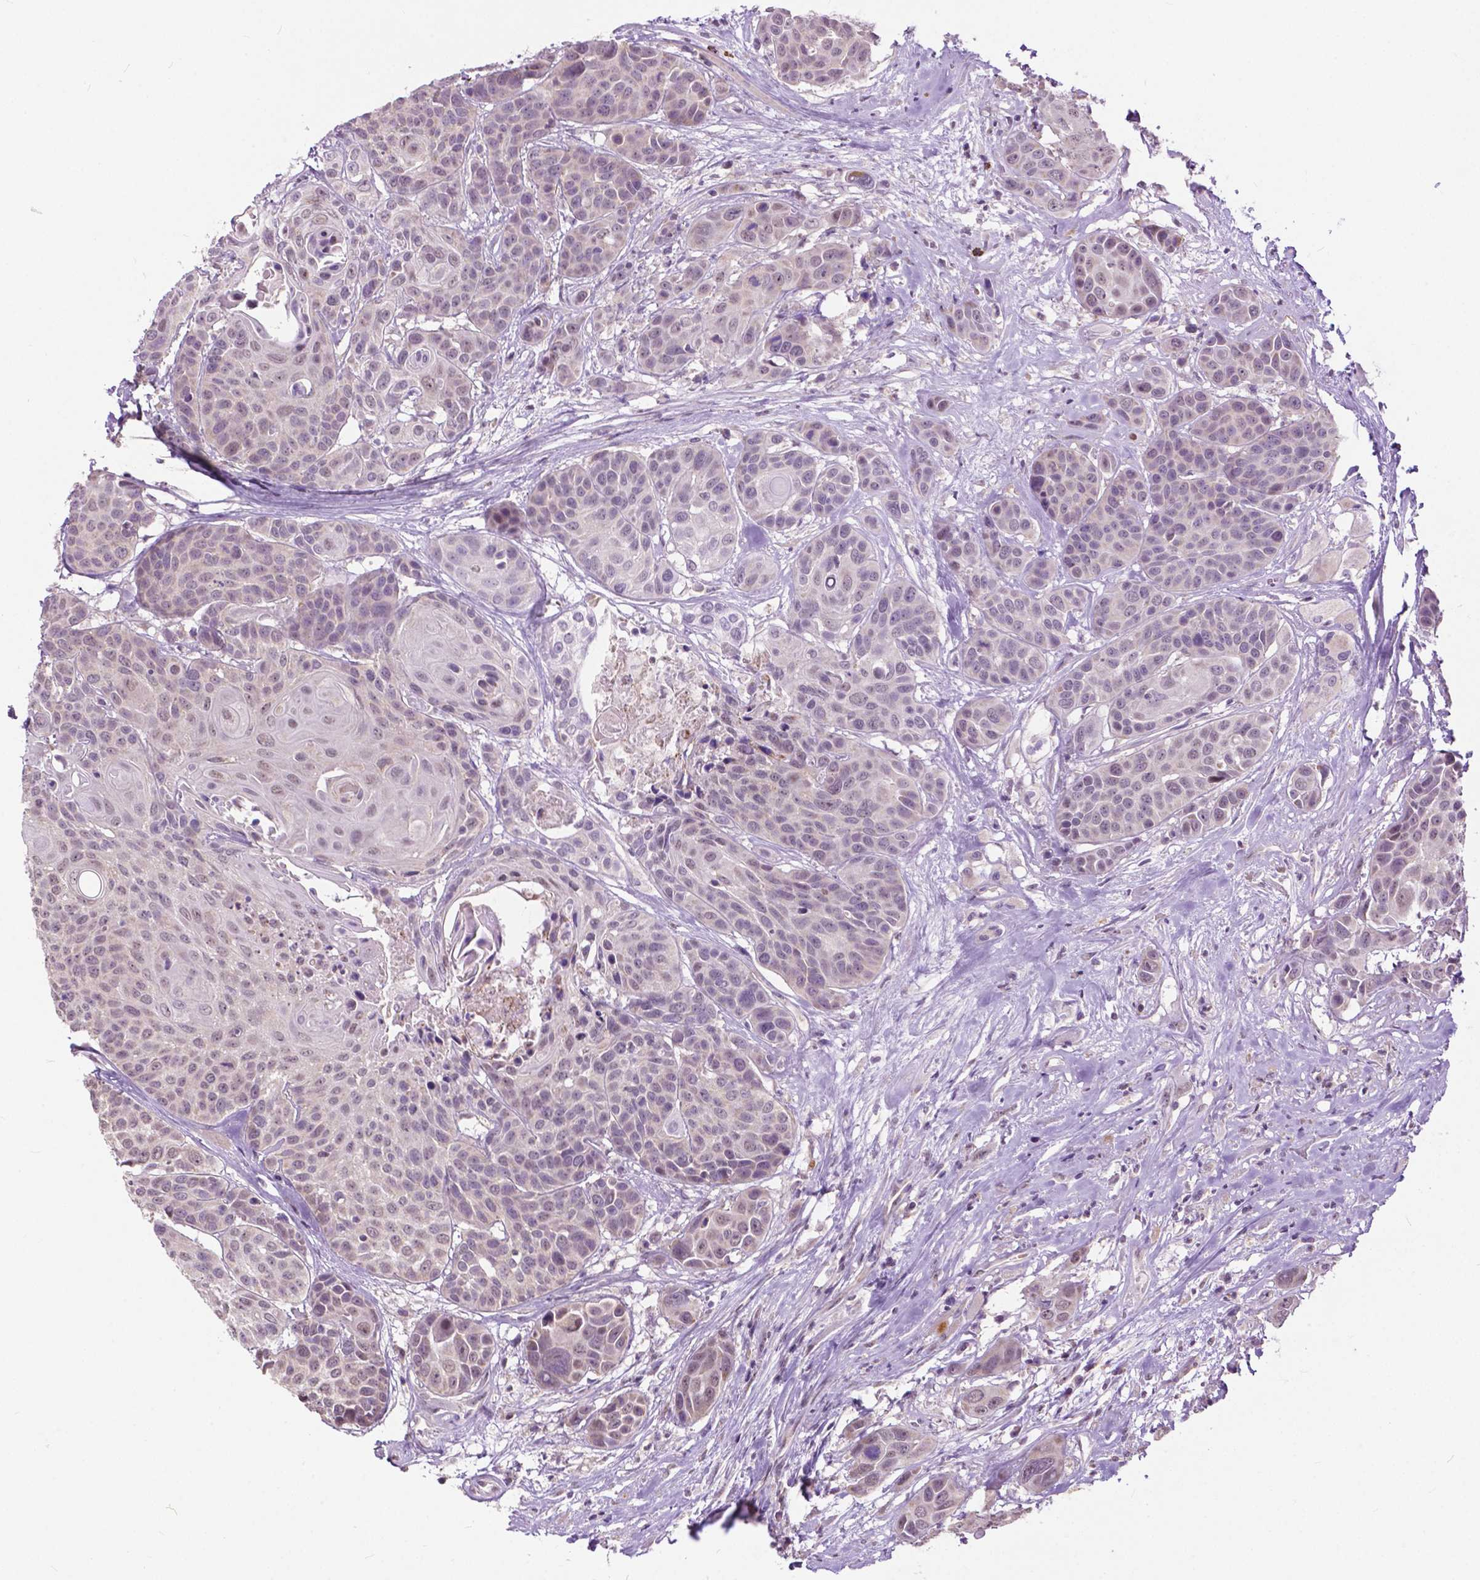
{"staining": {"intensity": "weak", "quantity": "<25%", "location": "nuclear"}, "tissue": "head and neck cancer", "cell_type": "Tumor cells", "image_type": "cancer", "snomed": [{"axis": "morphology", "description": "Squamous cell carcinoma, NOS"}, {"axis": "topography", "description": "Oral tissue"}, {"axis": "topography", "description": "Head-Neck"}], "caption": "This image is of head and neck cancer stained with IHC to label a protein in brown with the nuclei are counter-stained blue. There is no positivity in tumor cells.", "gene": "TTC9B", "patient": {"sex": "male", "age": 56}}